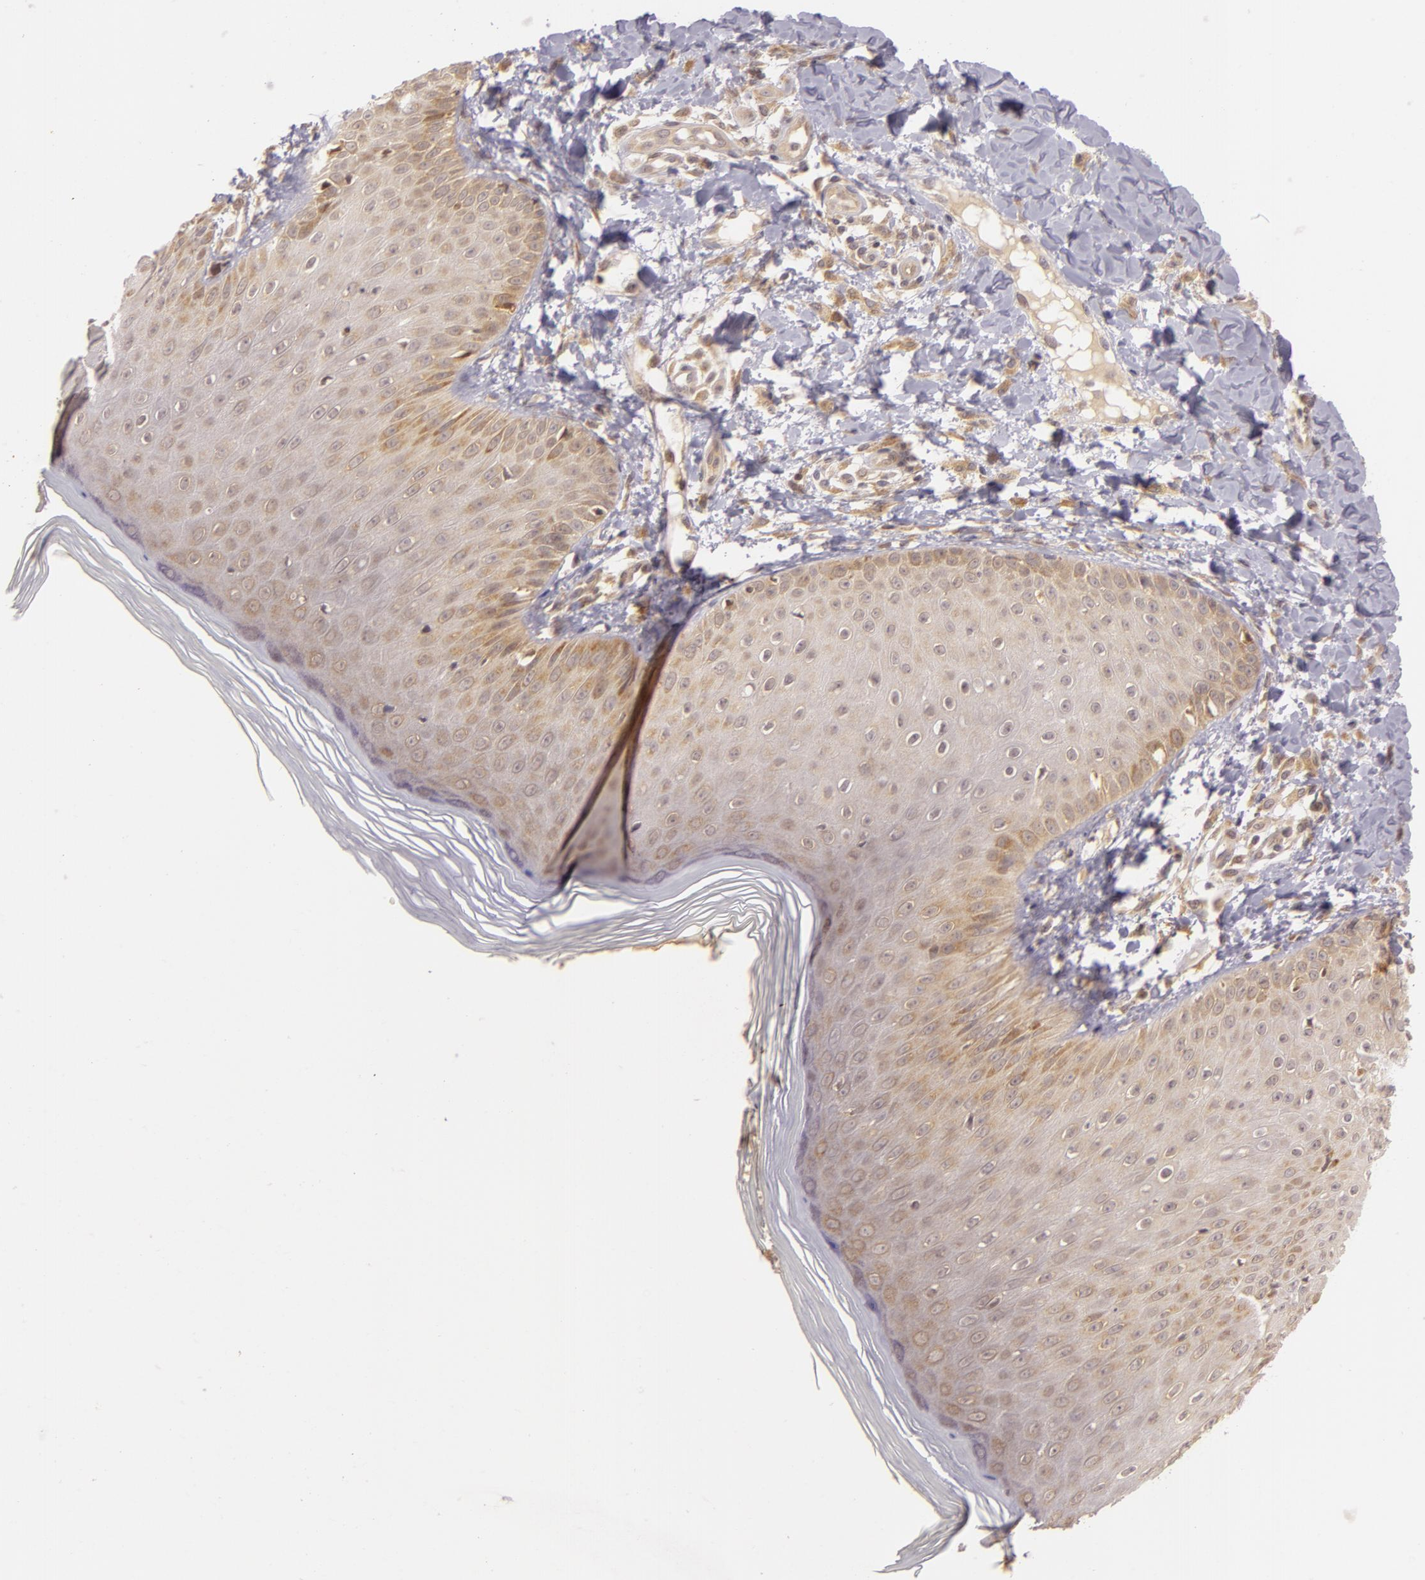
{"staining": {"intensity": "moderate", "quantity": "<25%", "location": "cytoplasmic/membranous"}, "tissue": "skin", "cell_type": "Epidermal cells", "image_type": "normal", "snomed": [{"axis": "morphology", "description": "Normal tissue, NOS"}, {"axis": "morphology", "description": "Inflammation, NOS"}, {"axis": "topography", "description": "Soft tissue"}, {"axis": "topography", "description": "Anal"}], "caption": "Protein expression analysis of unremarkable human skin reveals moderate cytoplasmic/membranous expression in about <25% of epidermal cells.", "gene": "PPP1R3F", "patient": {"sex": "female", "age": 15}}